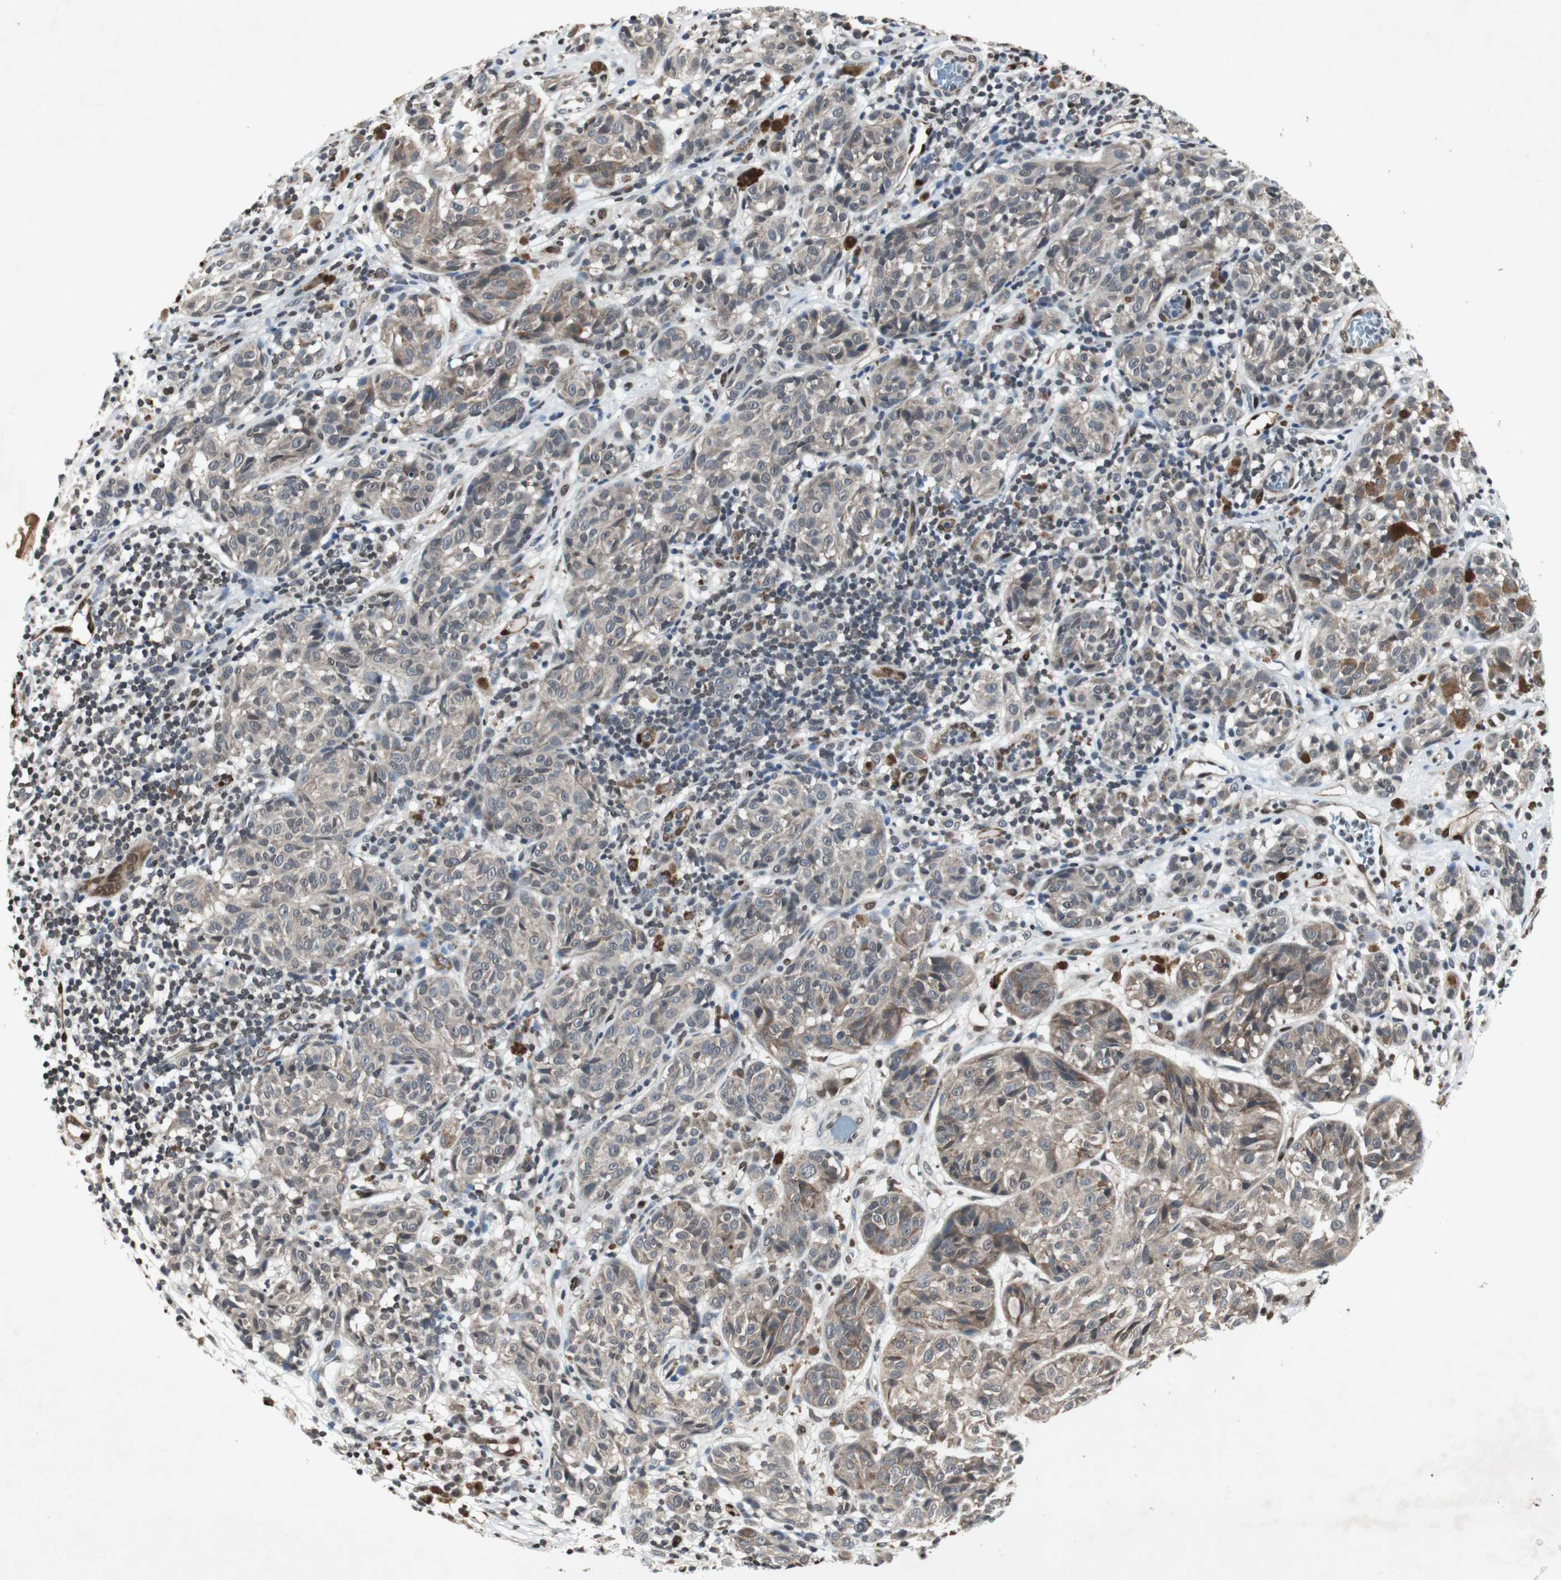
{"staining": {"intensity": "weak", "quantity": "<25%", "location": "cytoplasmic/membranous"}, "tissue": "melanoma", "cell_type": "Tumor cells", "image_type": "cancer", "snomed": [{"axis": "morphology", "description": "Malignant melanoma, NOS"}, {"axis": "topography", "description": "Skin"}], "caption": "High power microscopy micrograph of an IHC histopathology image of melanoma, revealing no significant staining in tumor cells.", "gene": "SMAD1", "patient": {"sex": "female", "age": 46}}